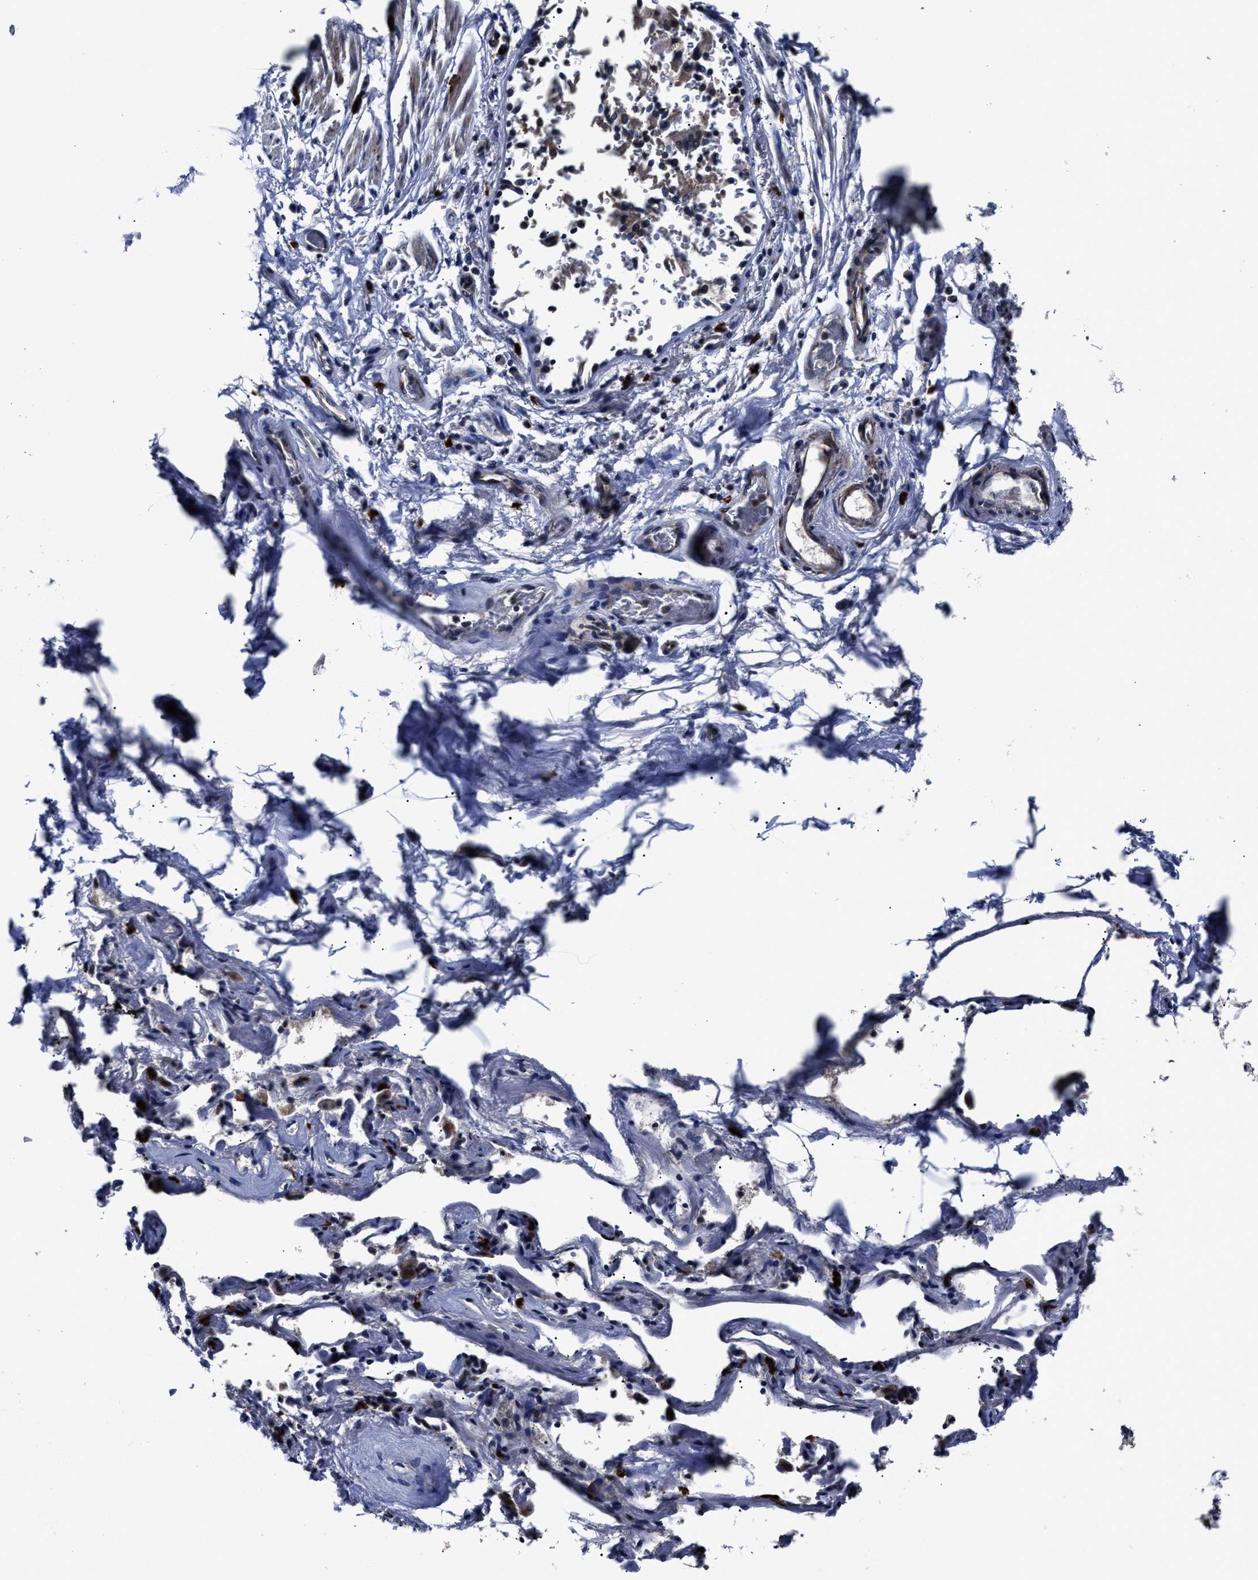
{"staining": {"intensity": "negative", "quantity": "none", "location": "none"}, "tissue": "adipose tissue", "cell_type": "Adipocytes", "image_type": "normal", "snomed": [{"axis": "morphology", "description": "Normal tissue, NOS"}, {"axis": "topography", "description": "Cartilage tissue"}, {"axis": "topography", "description": "Lung"}], "caption": "DAB (3,3'-diaminobenzidine) immunohistochemical staining of normal adipose tissue reveals no significant positivity in adipocytes. (DAB IHC, high magnification).", "gene": "RSBN1L", "patient": {"sex": "female", "age": 77}}